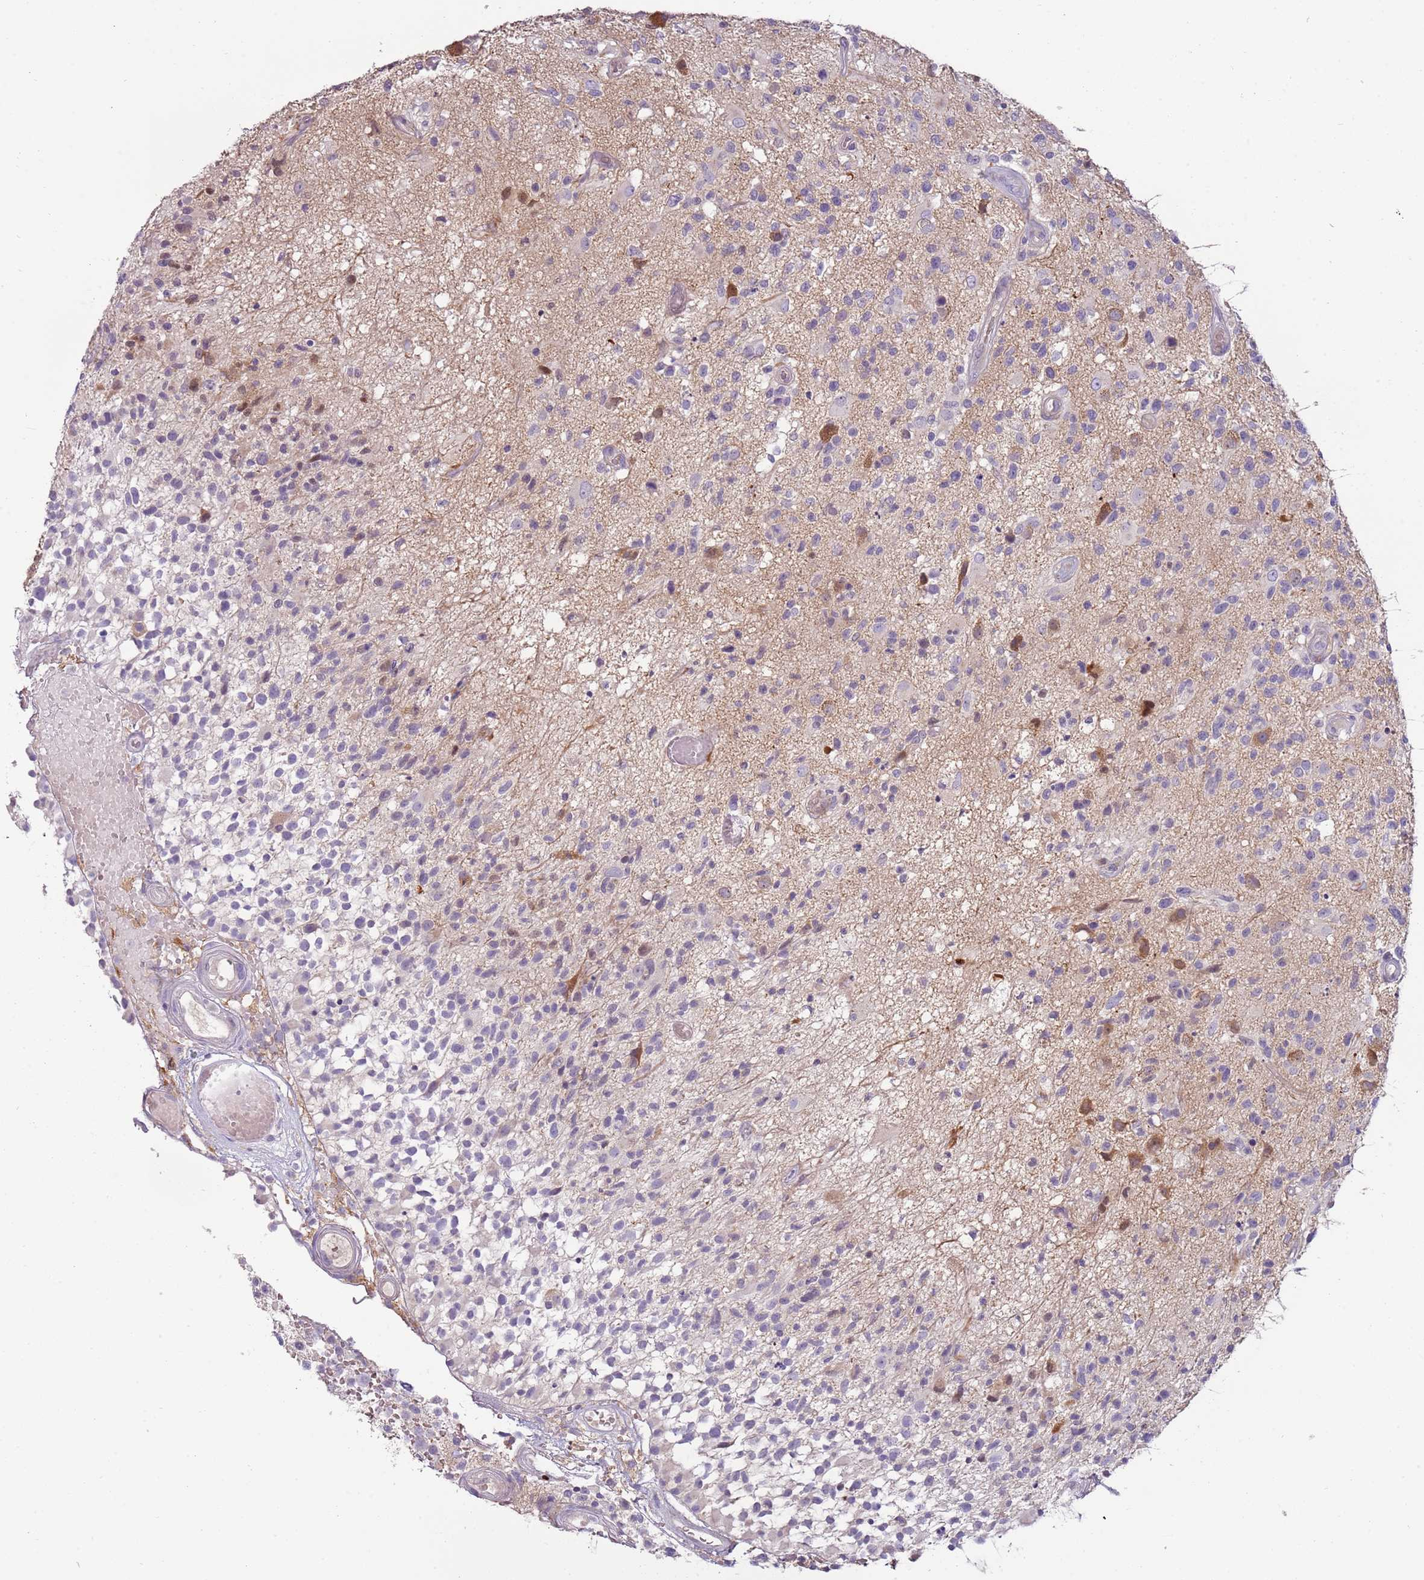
{"staining": {"intensity": "negative", "quantity": "none", "location": "none"}, "tissue": "glioma", "cell_type": "Tumor cells", "image_type": "cancer", "snomed": [{"axis": "morphology", "description": "Glioma, malignant, High grade"}, {"axis": "morphology", "description": "Glioblastoma, NOS"}, {"axis": "topography", "description": "Brain"}], "caption": "Tumor cells show no significant protein staining in malignant glioma (high-grade).", "gene": "ARHGAP5", "patient": {"sex": "male", "age": 60}}